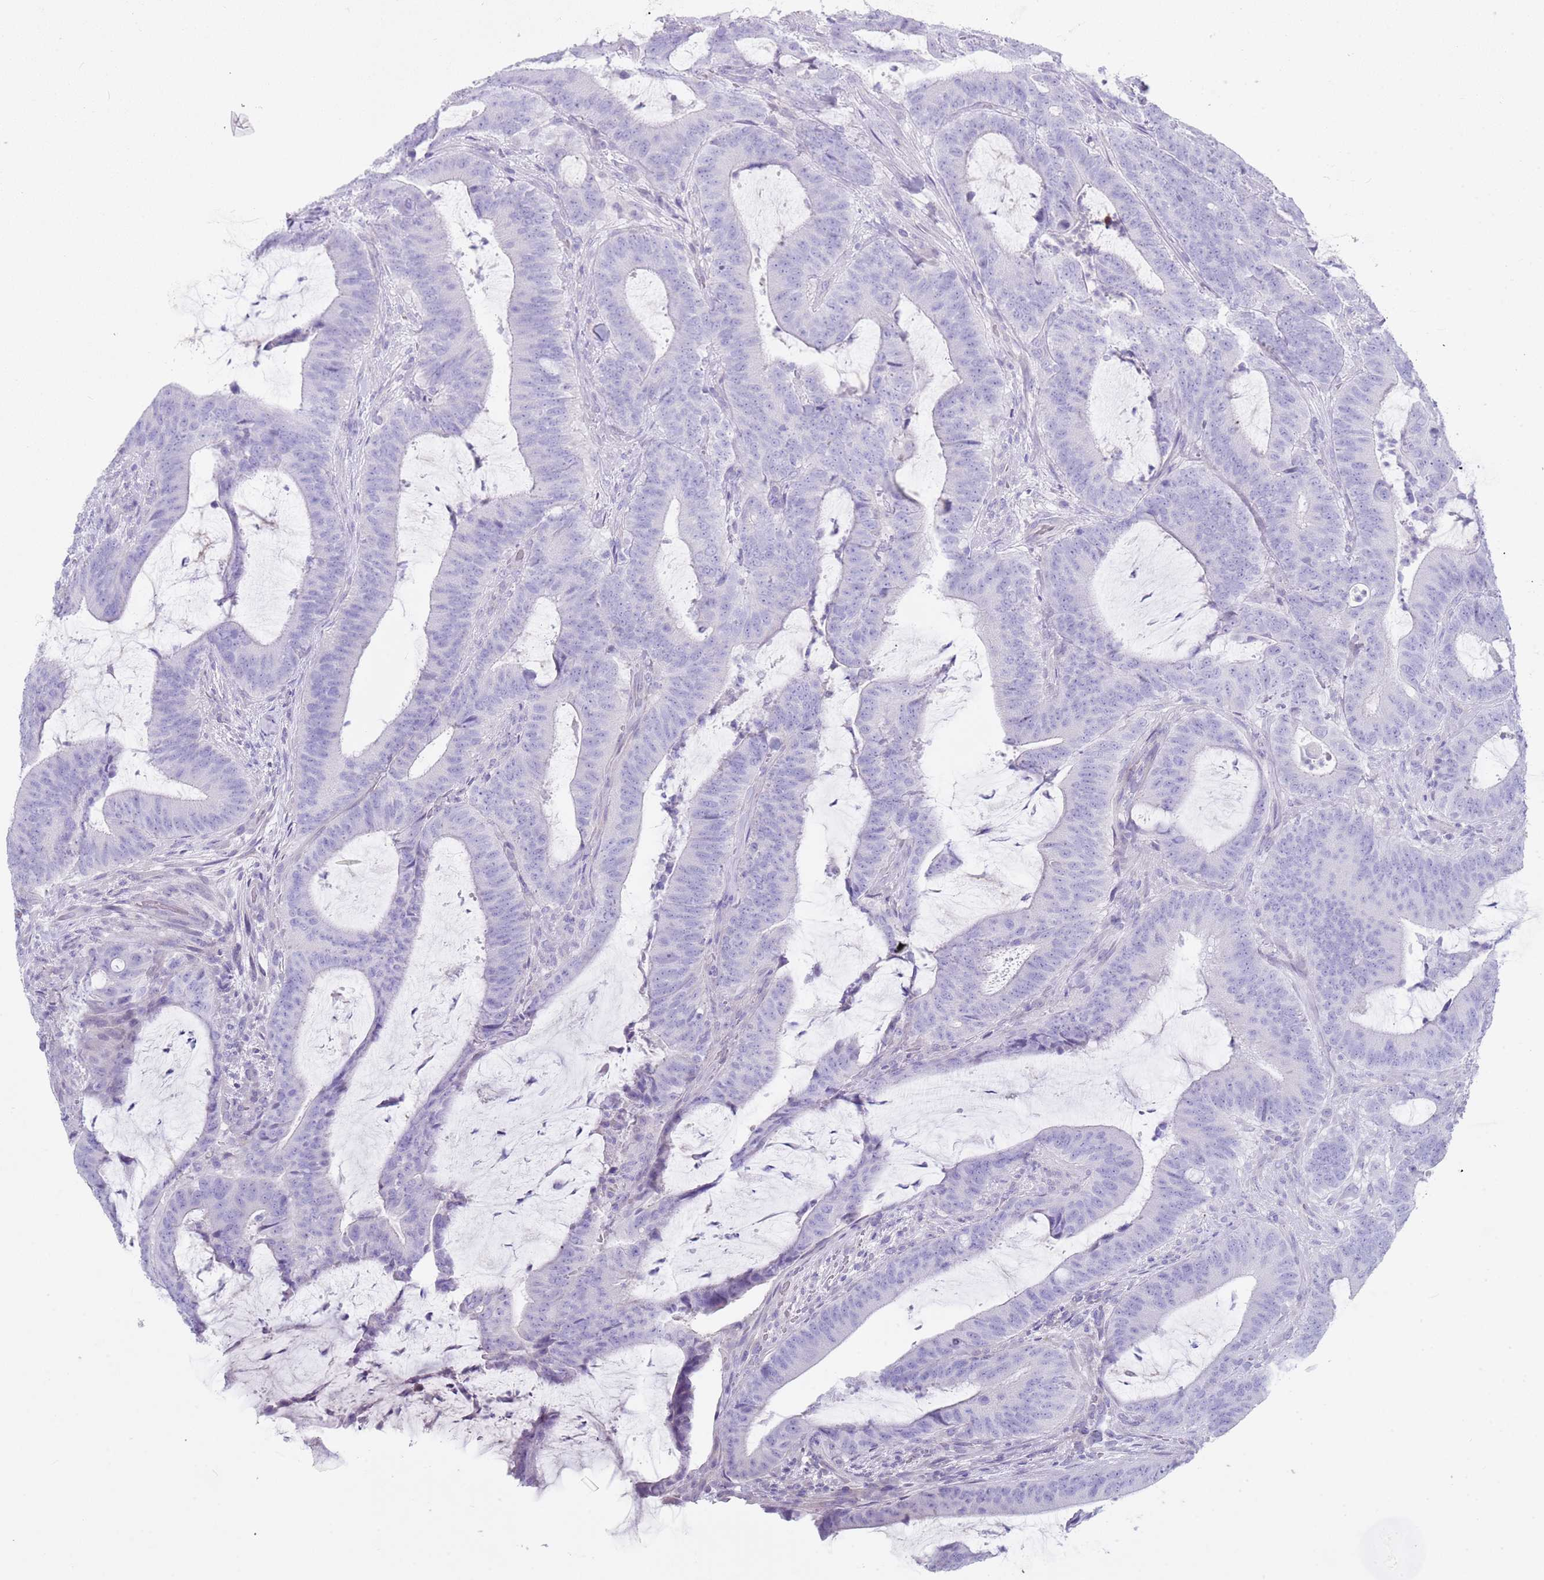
{"staining": {"intensity": "negative", "quantity": "none", "location": "none"}, "tissue": "colorectal cancer", "cell_type": "Tumor cells", "image_type": "cancer", "snomed": [{"axis": "morphology", "description": "Adenocarcinoma, NOS"}, {"axis": "topography", "description": "Colon"}], "caption": "The image displays no staining of tumor cells in adenocarcinoma (colorectal).", "gene": "CPXM2", "patient": {"sex": "female", "age": 43}}